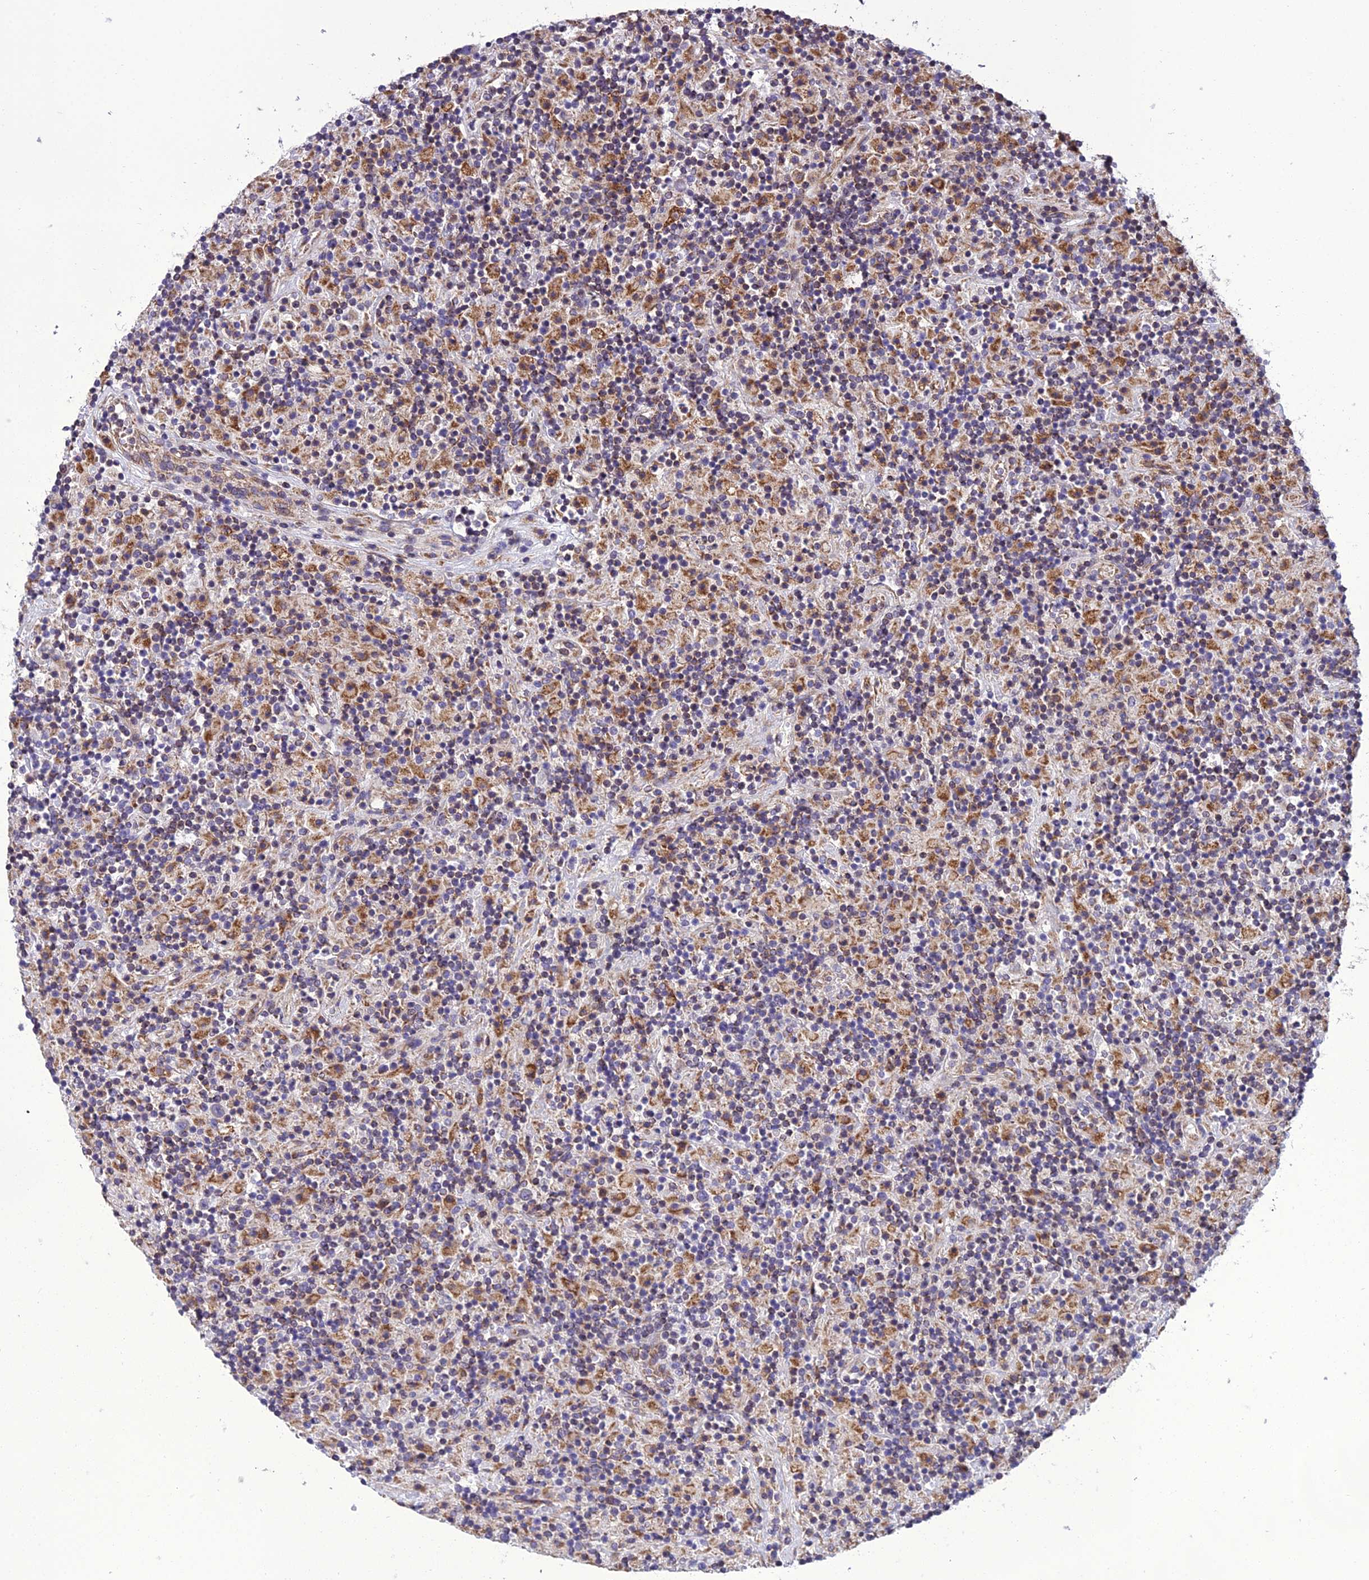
{"staining": {"intensity": "negative", "quantity": "none", "location": "none"}, "tissue": "lymphoma", "cell_type": "Tumor cells", "image_type": "cancer", "snomed": [{"axis": "morphology", "description": "Hodgkin's disease, NOS"}, {"axis": "topography", "description": "Lymph node"}], "caption": "A high-resolution photomicrograph shows immunohistochemistry staining of lymphoma, which exhibits no significant staining in tumor cells.", "gene": "GIMAP1", "patient": {"sex": "male", "age": 70}}